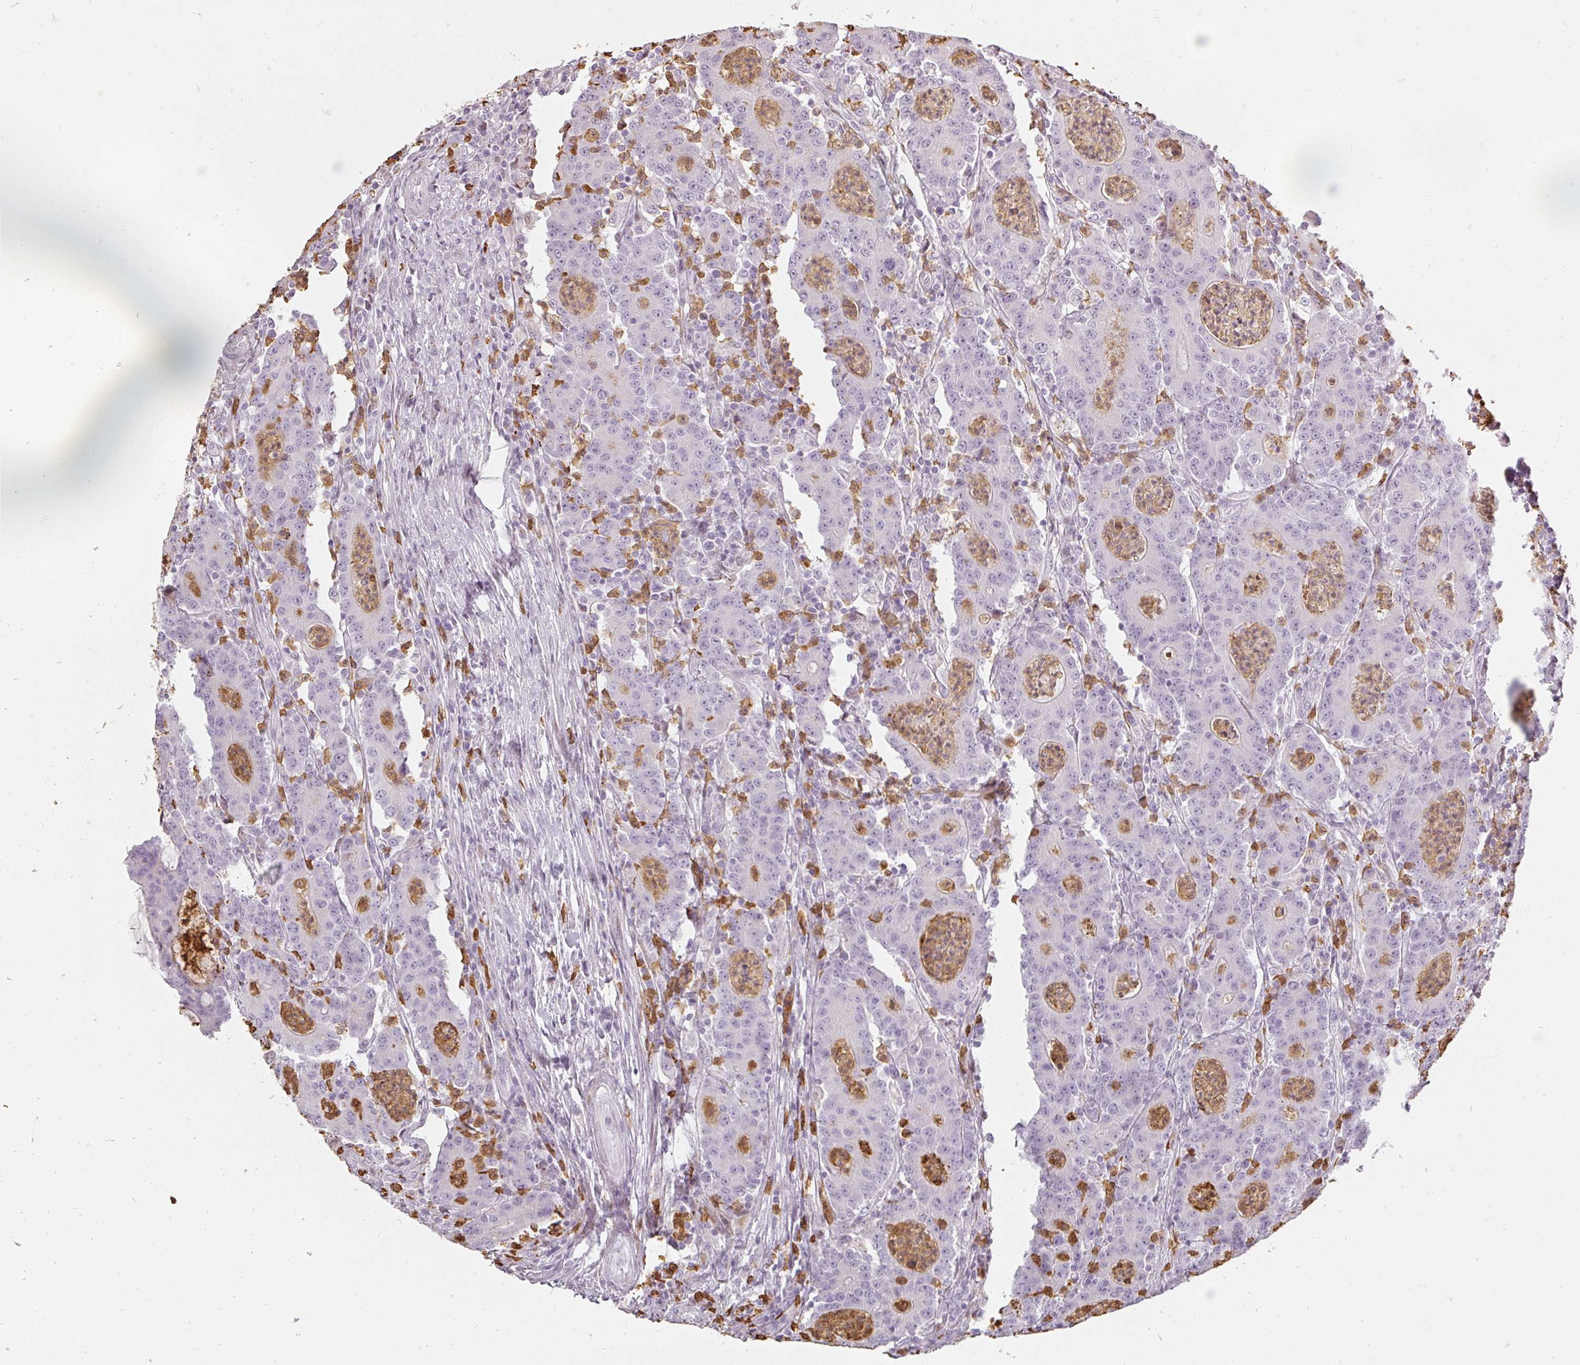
{"staining": {"intensity": "negative", "quantity": "none", "location": "none"}, "tissue": "colorectal cancer", "cell_type": "Tumor cells", "image_type": "cancer", "snomed": [{"axis": "morphology", "description": "Adenocarcinoma, NOS"}, {"axis": "topography", "description": "Colon"}], "caption": "DAB (3,3'-diaminobenzidine) immunohistochemical staining of colorectal cancer (adenocarcinoma) exhibits no significant expression in tumor cells.", "gene": "BIK", "patient": {"sex": "male", "age": 83}}